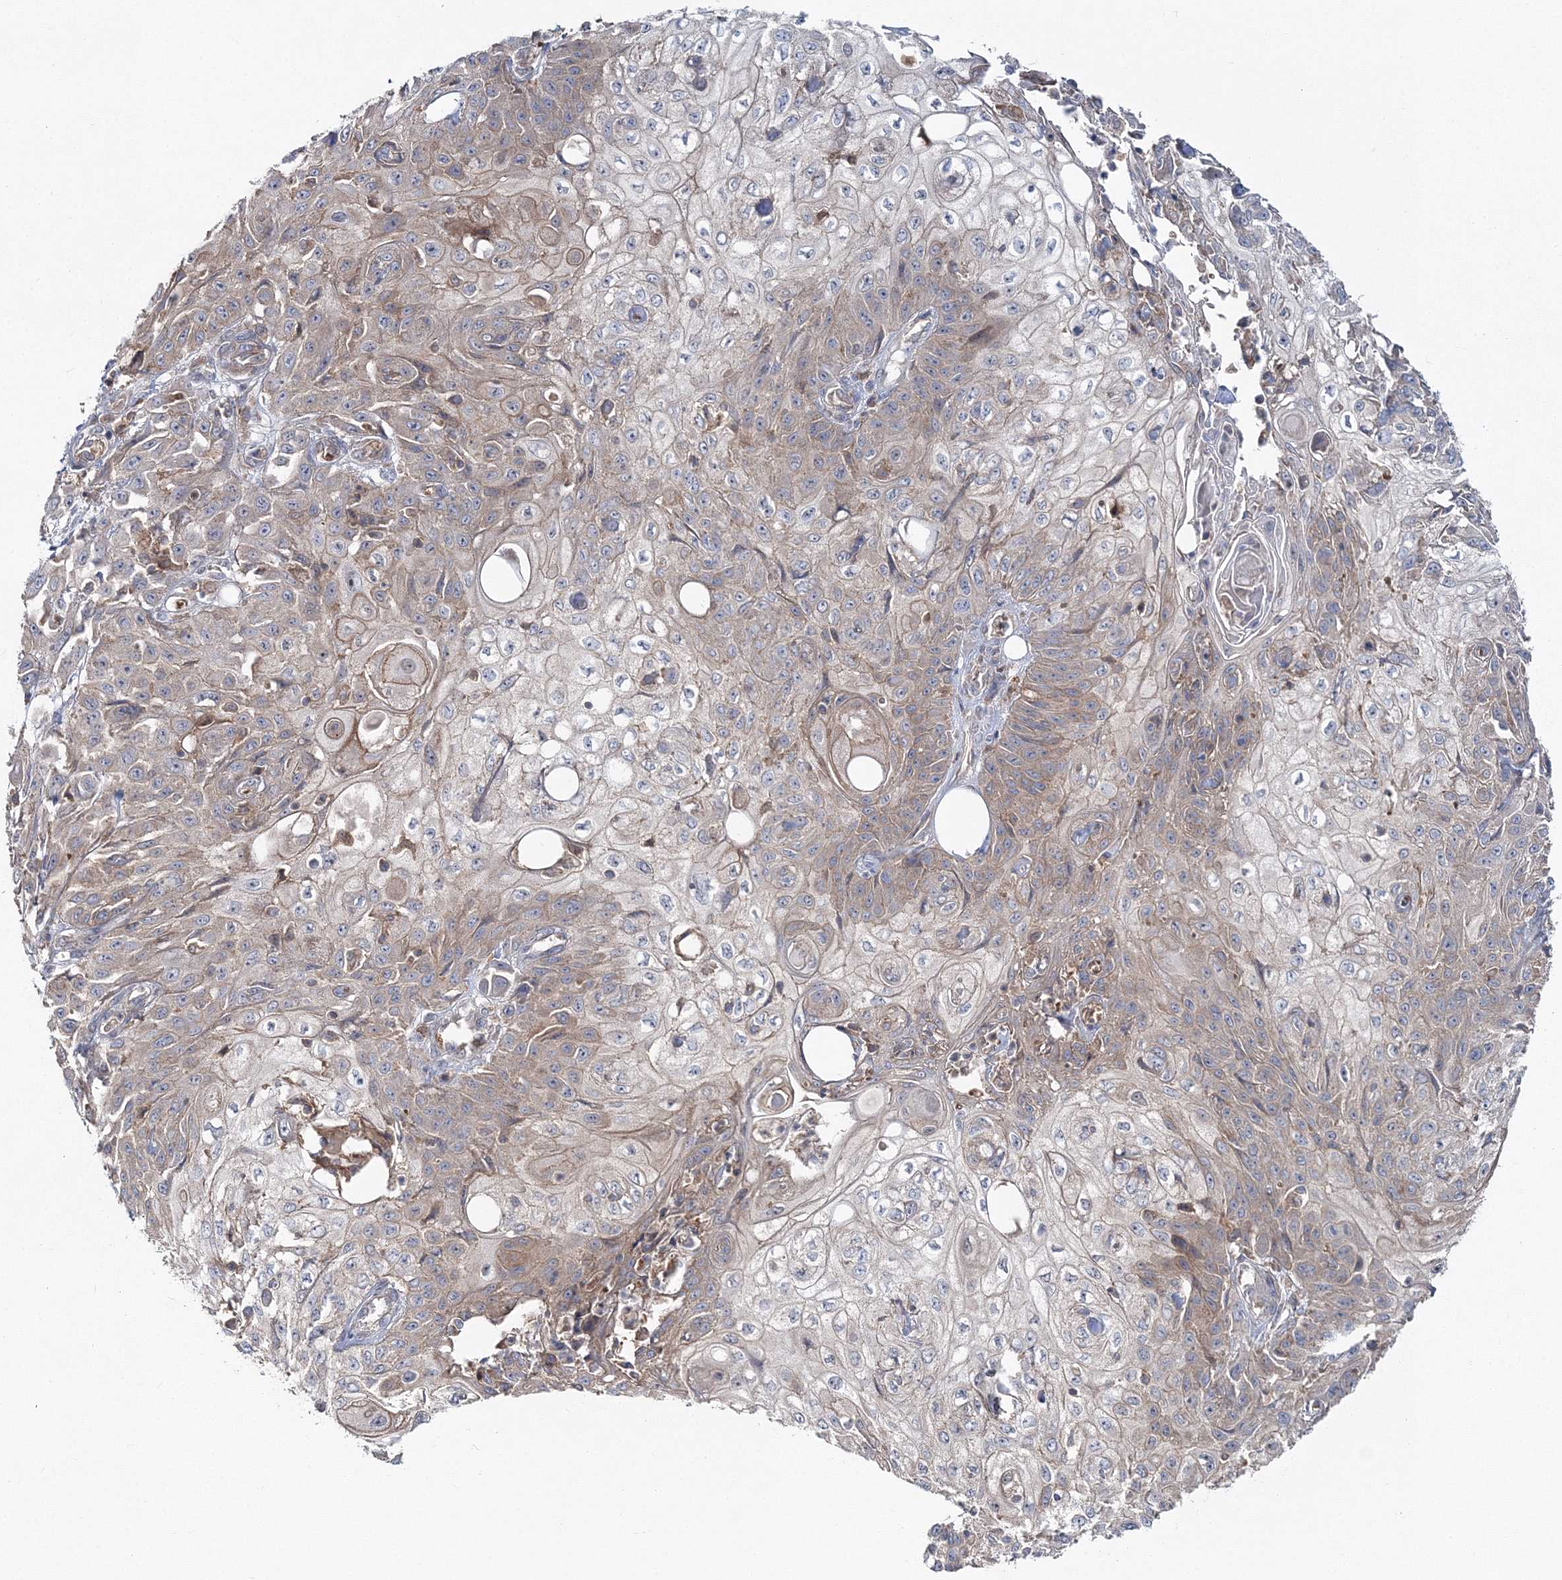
{"staining": {"intensity": "weak", "quantity": "<25%", "location": "cytoplasmic/membranous"}, "tissue": "skin cancer", "cell_type": "Tumor cells", "image_type": "cancer", "snomed": [{"axis": "morphology", "description": "Squamous cell carcinoma, NOS"}, {"axis": "morphology", "description": "Squamous cell carcinoma, metastatic, NOS"}, {"axis": "topography", "description": "Skin"}, {"axis": "topography", "description": "Lymph node"}], "caption": "Tumor cells are negative for protein expression in human skin cancer.", "gene": "PCBD2", "patient": {"sex": "male", "age": 75}}